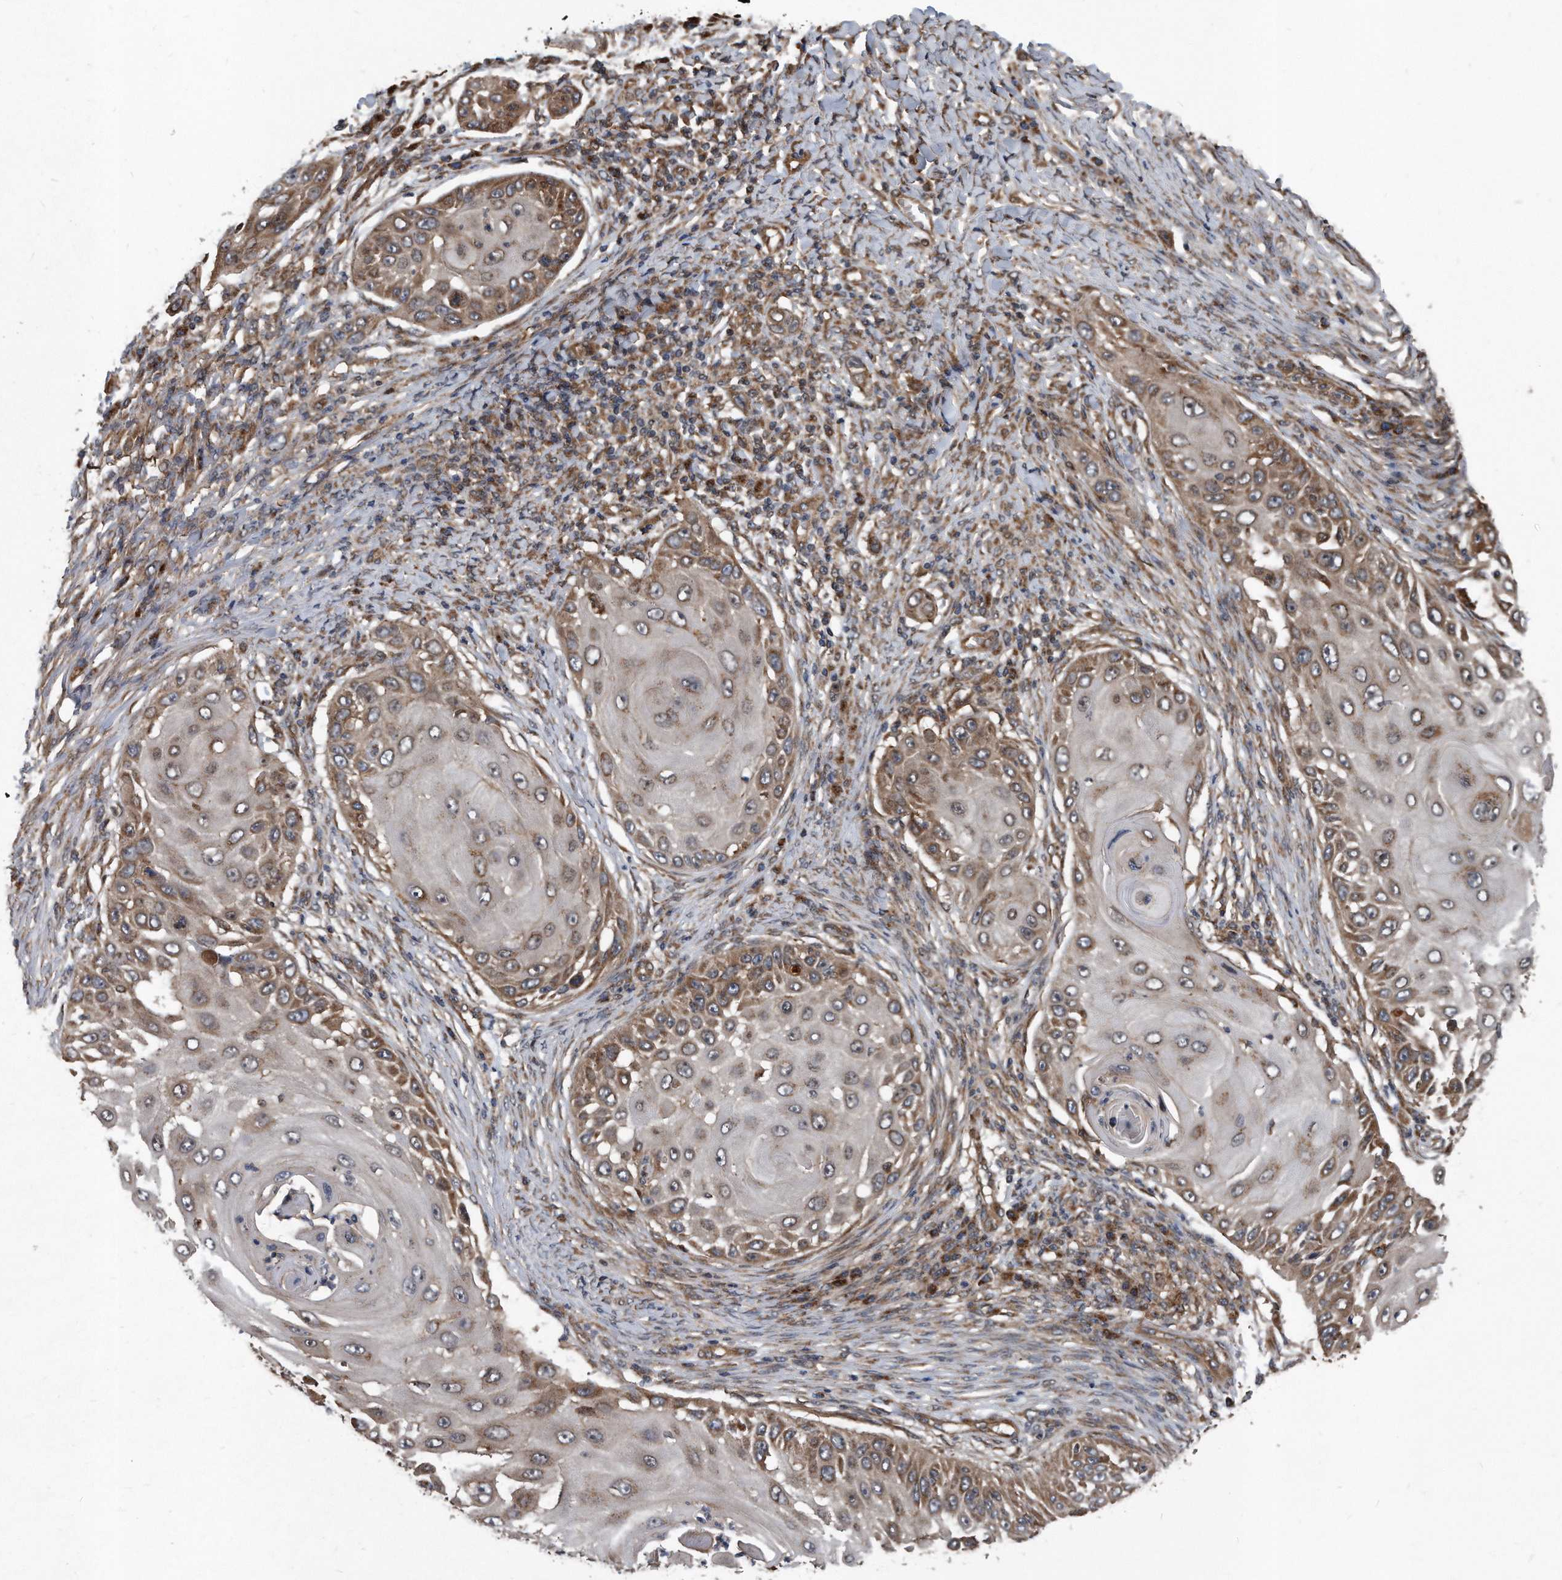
{"staining": {"intensity": "moderate", "quantity": ">75%", "location": "cytoplasmic/membranous"}, "tissue": "skin cancer", "cell_type": "Tumor cells", "image_type": "cancer", "snomed": [{"axis": "morphology", "description": "Squamous cell carcinoma, NOS"}, {"axis": "topography", "description": "Skin"}], "caption": "A histopathology image showing moderate cytoplasmic/membranous expression in approximately >75% of tumor cells in skin cancer, as visualized by brown immunohistochemical staining.", "gene": "FAM136A", "patient": {"sex": "female", "age": 44}}